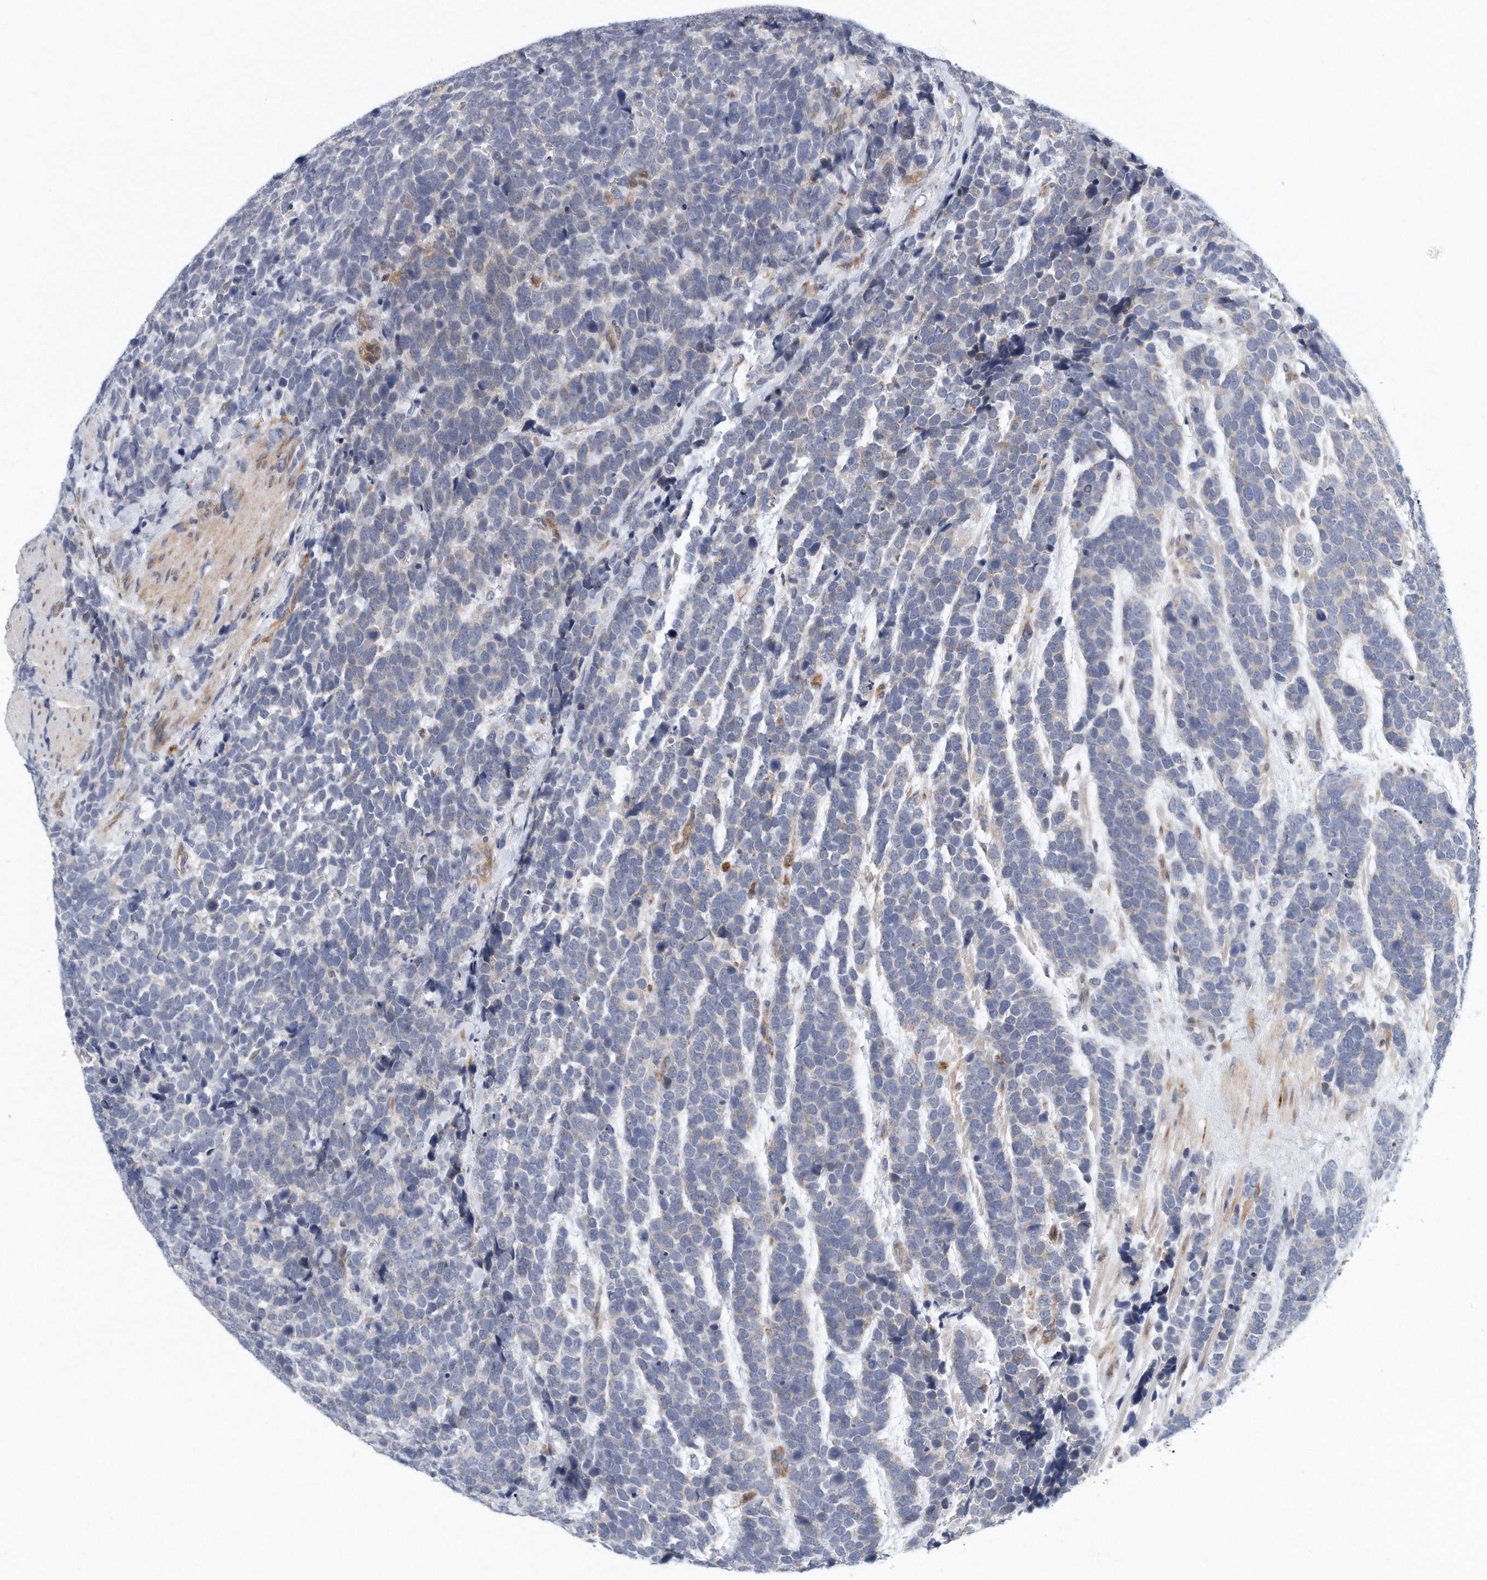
{"staining": {"intensity": "negative", "quantity": "none", "location": "none"}, "tissue": "urothelial cancer", "cell_type": "Tumor cells", "image_type": "cancer", "snomed": [{"axis": "morphology", "description": "Urothelial carcinoma, High grade"}, {"axis": "topography", "description": "Urinary bladder"}], "caption": "DAB (3,3'-diaminobenzidine) immunohistochemical staining of high-grade urothelial carcinoma reveals no significant staining in tumor cells. (DAB (3,3'-diaminobenzidine) immunohistochemistry visualized using brightfield microscopy, high magnification).", "gene": "VLDLR", "patient": {"sex": "female", "age": 82}}